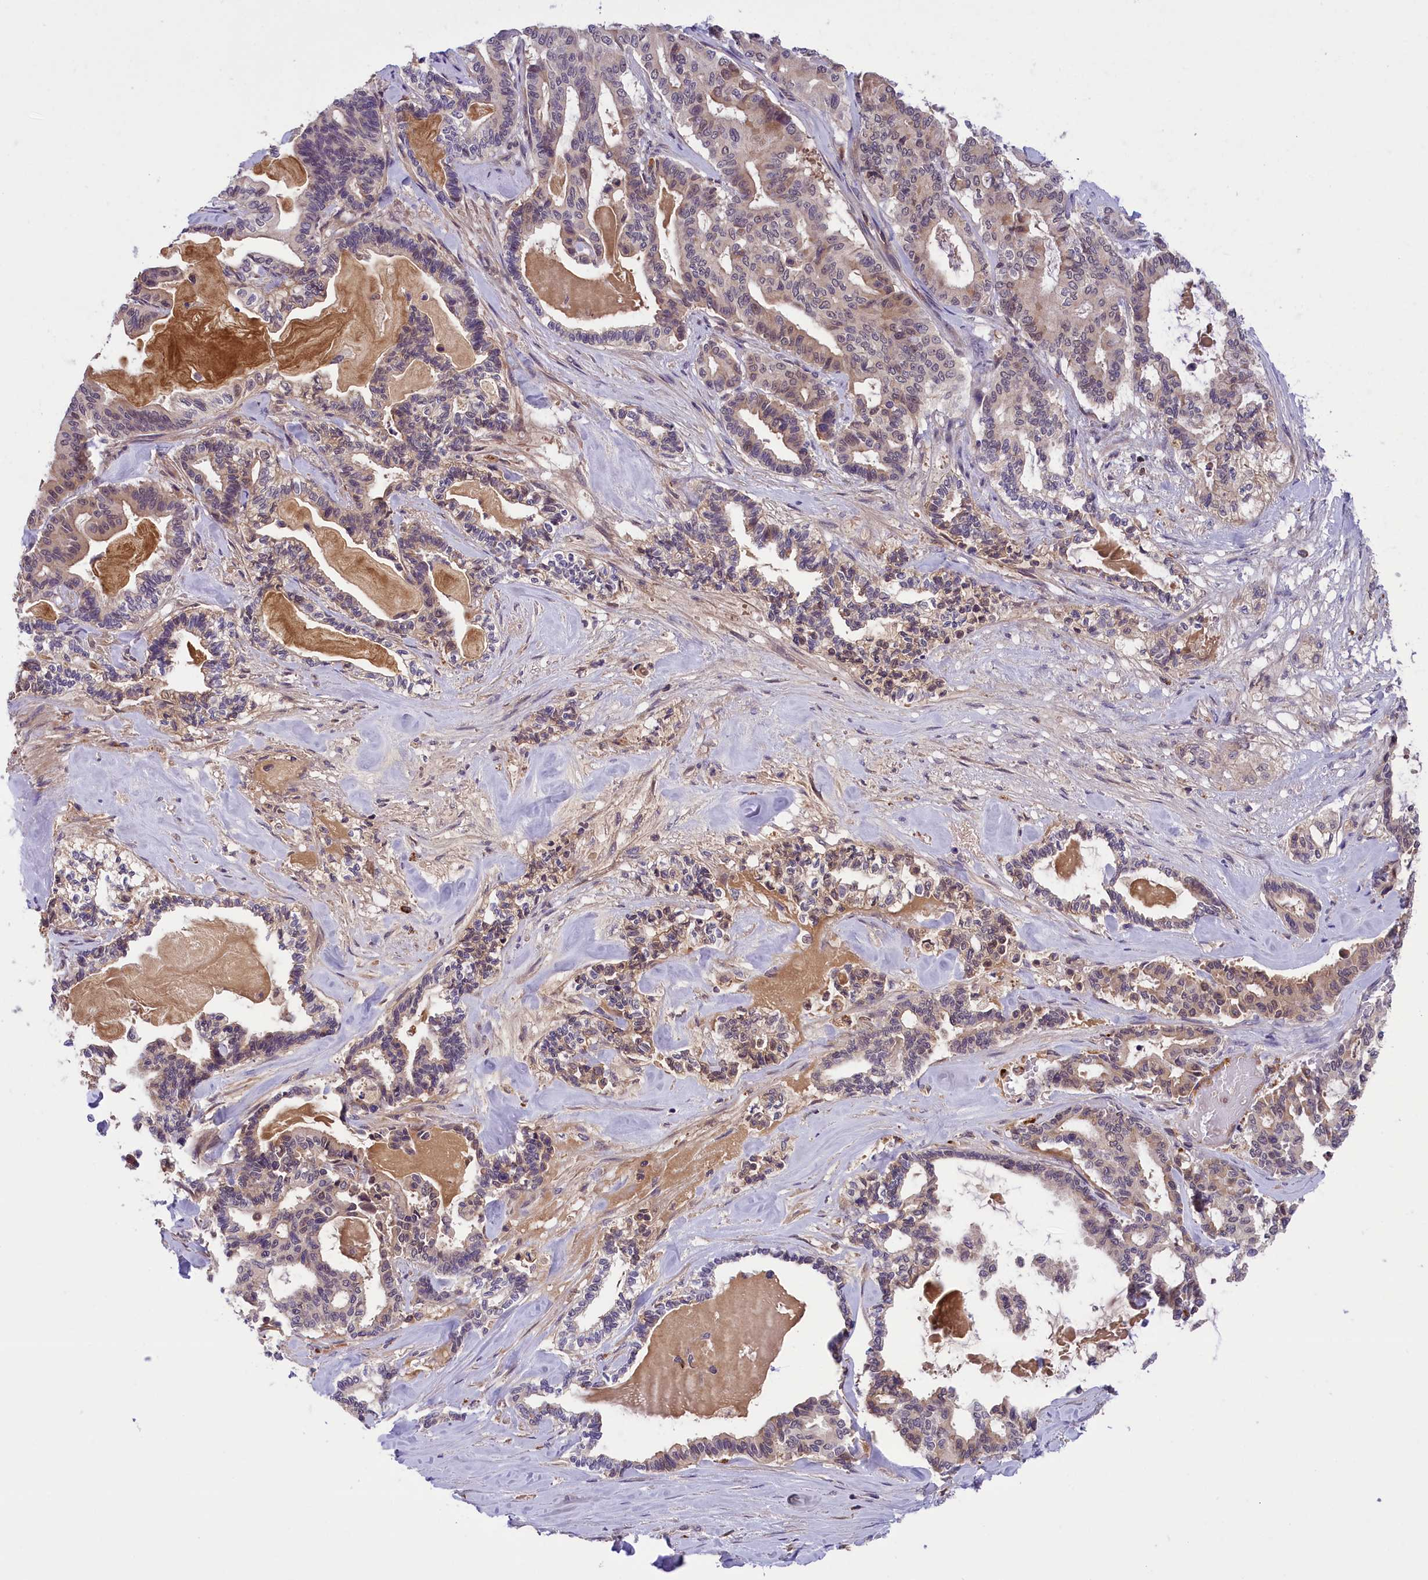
{"staining": {"intensity": "weak", "quantity": "25%-75%", "location": "cytoplasmic/membranous"}, "tissue": "pancreatic cancer", "cell_type": "Tumor cells", "image_type": "cancer", "snomed": [{"axis": "morphology", "description": "Adenocarcinoma, NOS"}, {"axis": "topography", "description": "Pancreas"}], "caption": "Weak cytoplasmic/membranous protein expression is identified in about 25%-75% of tumor cells in pancreatic cancer.", "gene": "STYX", "patient": {"sex": "male", "age": 63}}